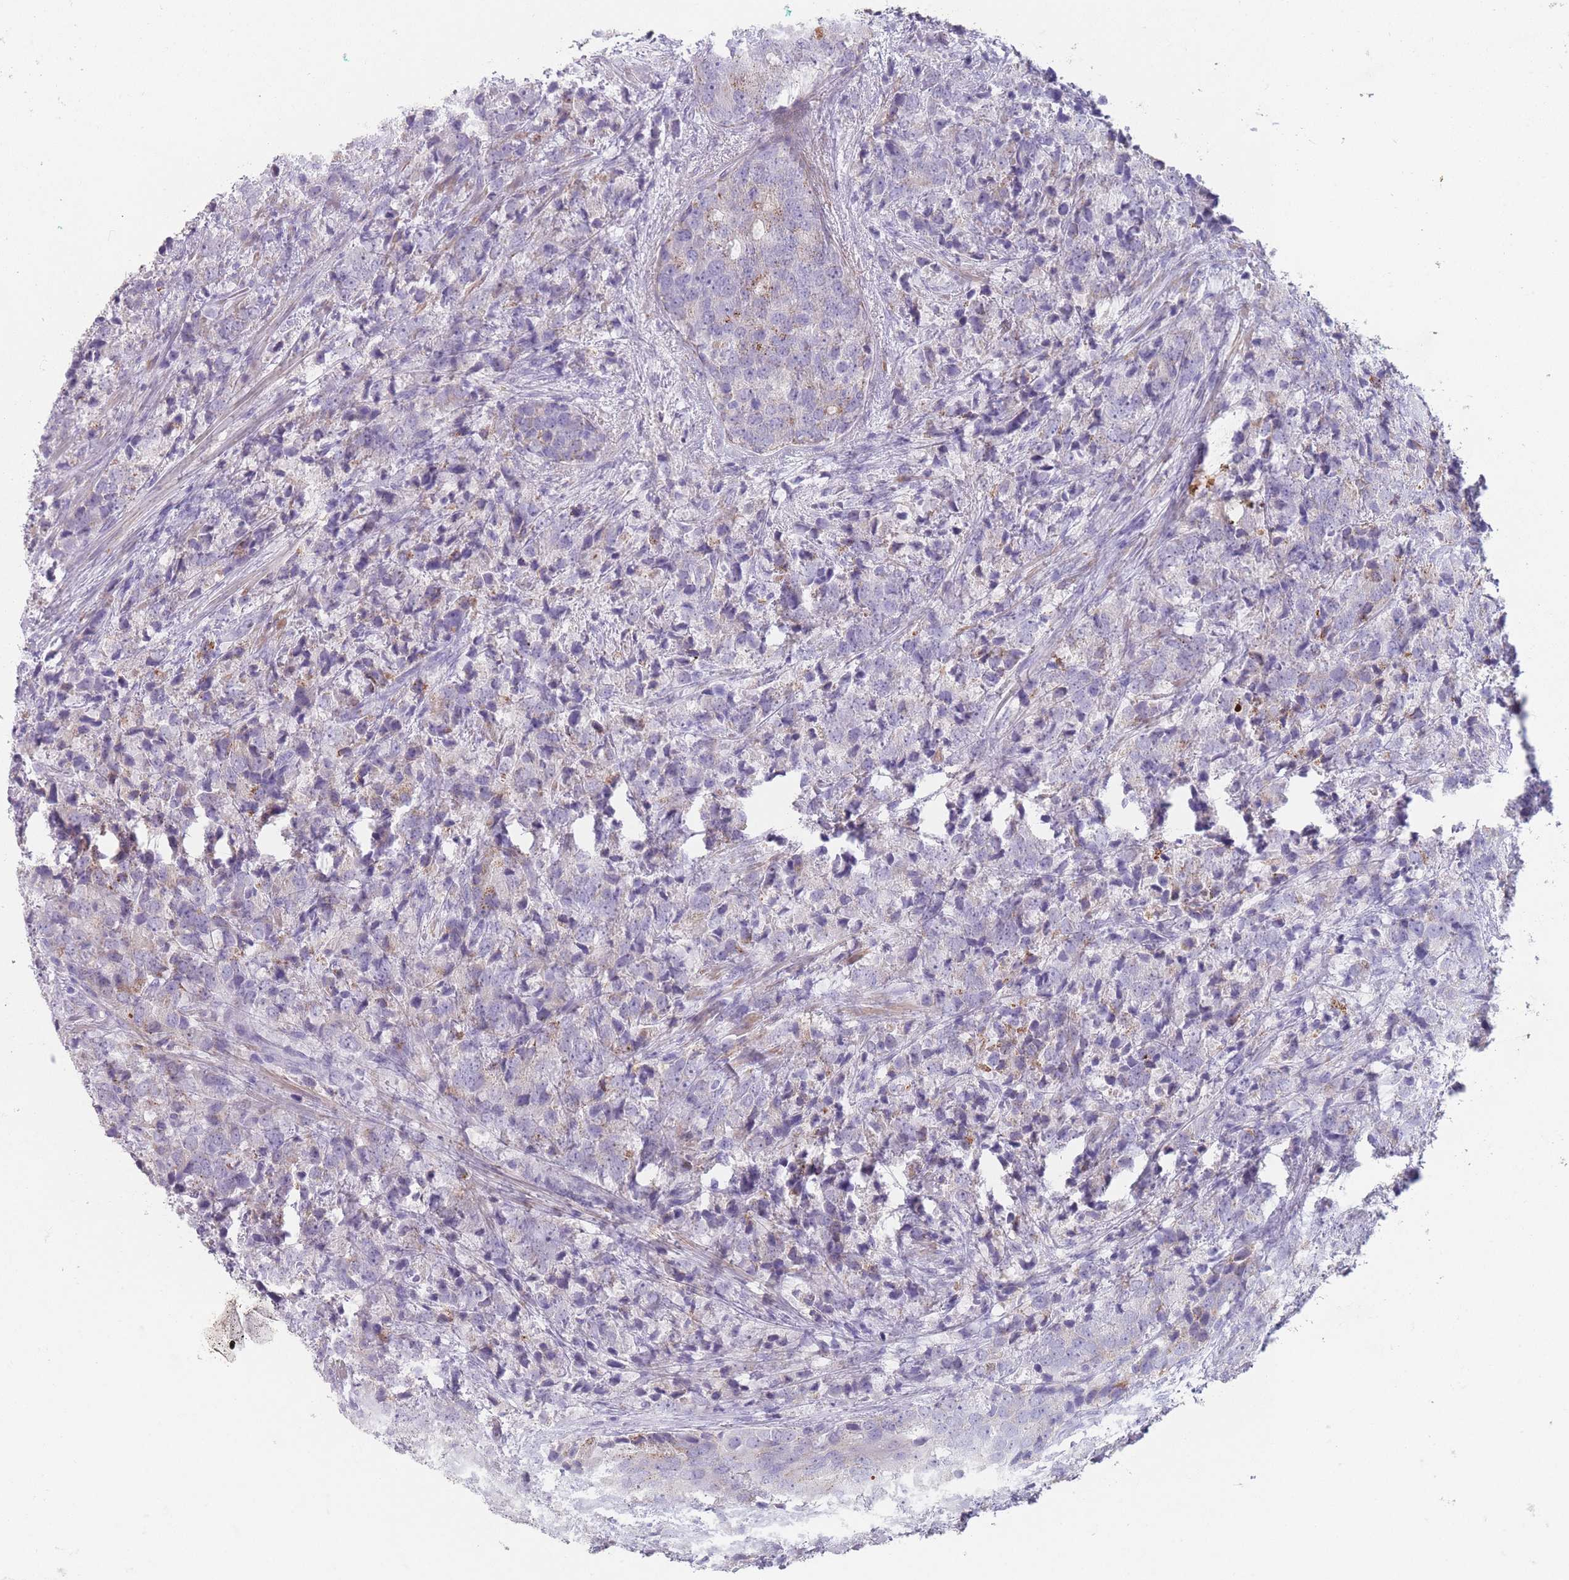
{"staining": {"intensity": "negative", "quantity": "none", "location": "none"}, "tissue": "prostate cancer", "cell_type": "Tumor cells", "image_type": "cancer", "snomed": [{"axis": "morphology", "description": "Adenocarcinoma, High grade"}, {"axis": "topography", "description": "Prostate"}], "caption": "This image is of prostate cancer stained with immunohistochemistry to label a protein in brown with the nuclei are counter-stained blue. There is no expression in tumor cells. The staining is performed using DAB (3,3'-diaminobenzidine) brown chromogen with nuclei counter-stained in using hematoxylin.", "gene": "RHBG", "patient": {"sex": "male", "age": 62}}